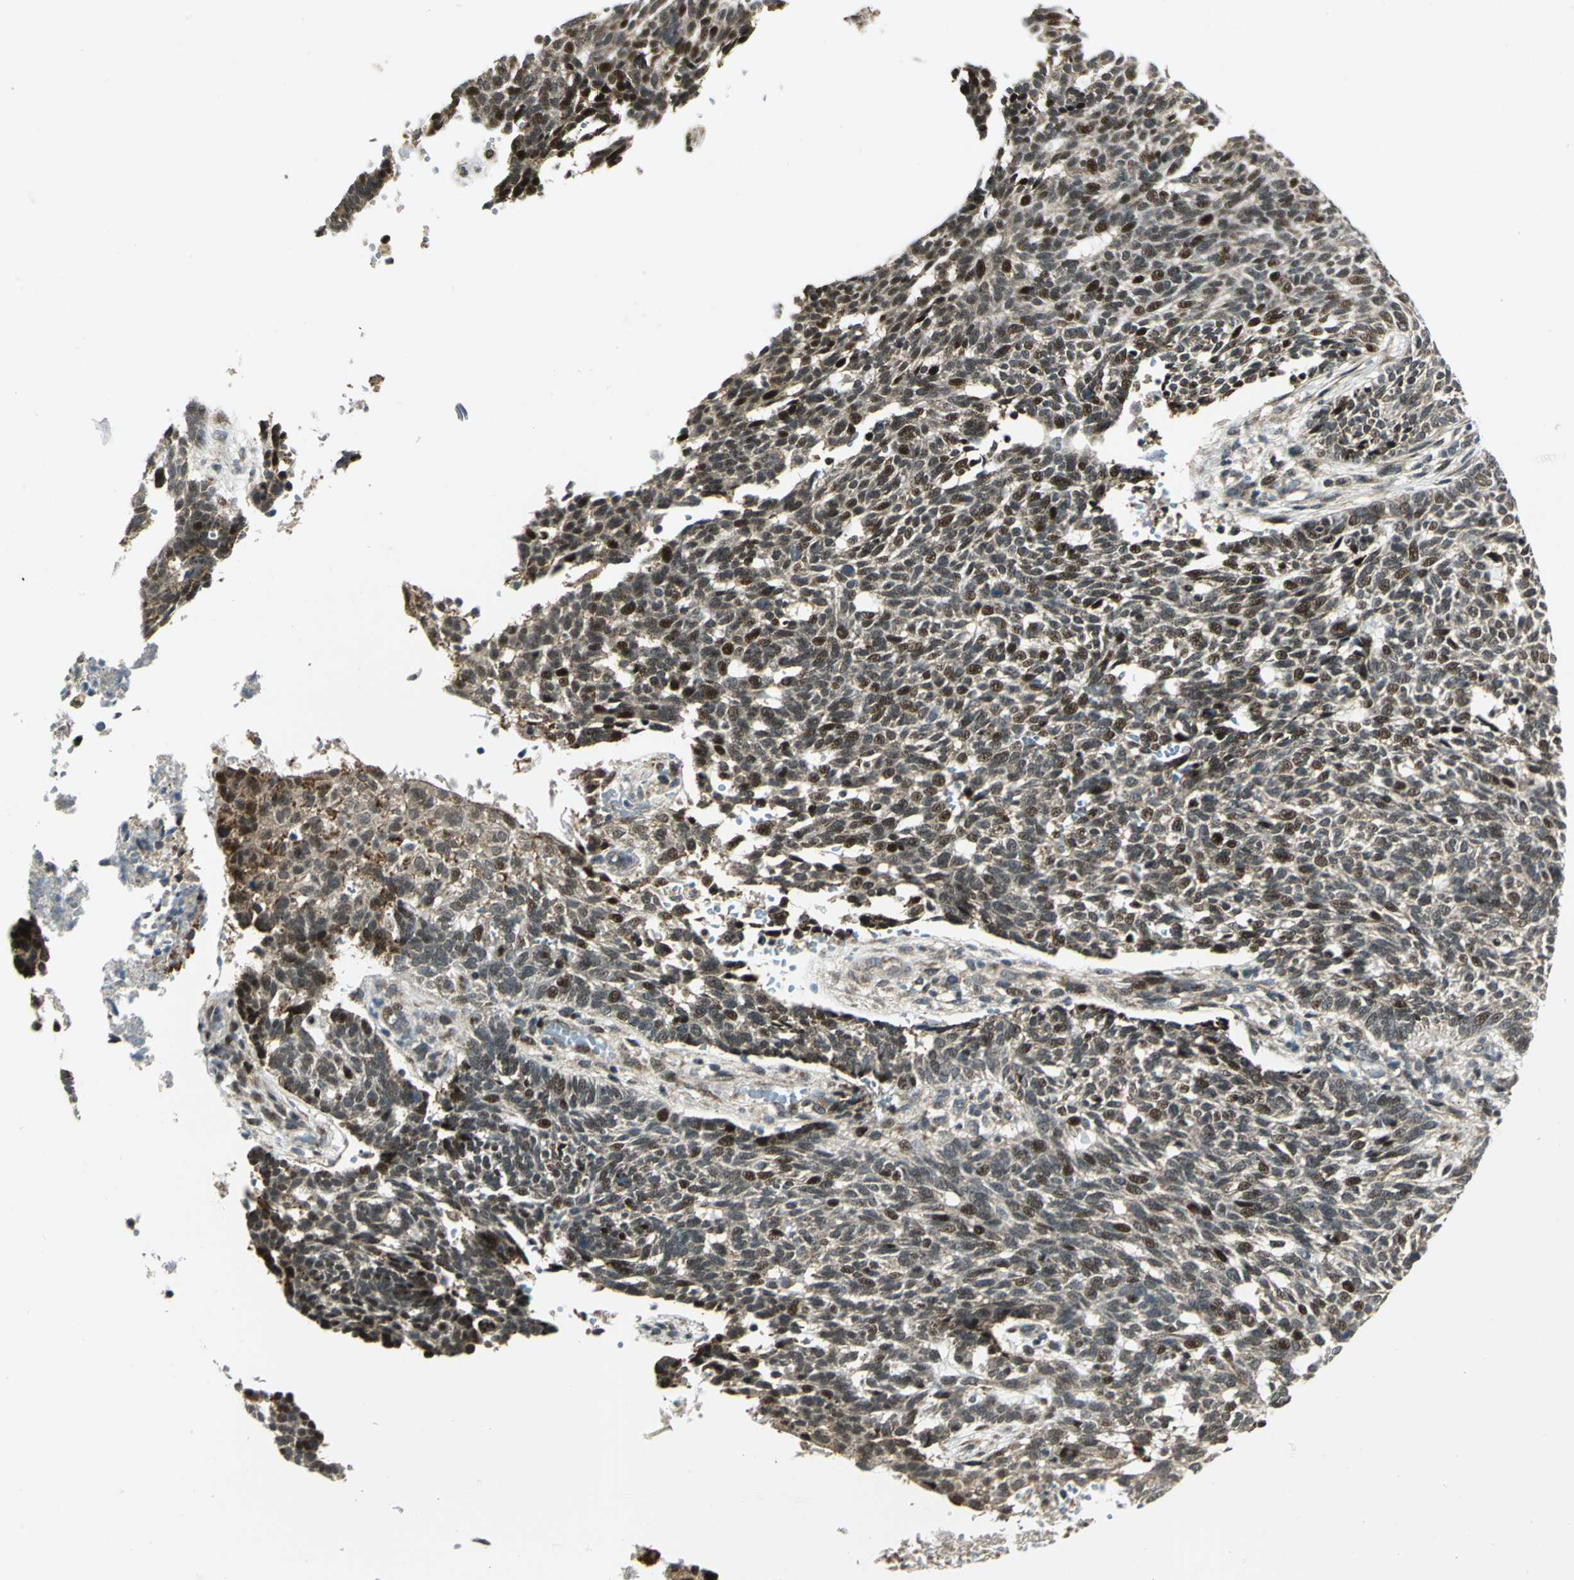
{"staining": {"intensity": "strong", "quantity": ">75%", "location": "cytoplasmic/membranous,nuclear"}, "tissue": "skin cancer", "cell_type": "Tumor cells", "image_type": "cancer", "snomed": [{"axis": "morphology", "description": "Normal tissue, NOS"}, {"axis": "morphology", "description": "Basal cell carcinoma"}, {"axis": "topography", "description": "Skin"}], "caption": "An IHC micrograph of tumor tissue is shown. Protein staining in brown highlights strong cytoplasmic/membranous and nuclear positivity in skin cancer within tumor cells.", "gene": "ATP6V1A", "patient": {"sex": "male", "age": 87}}